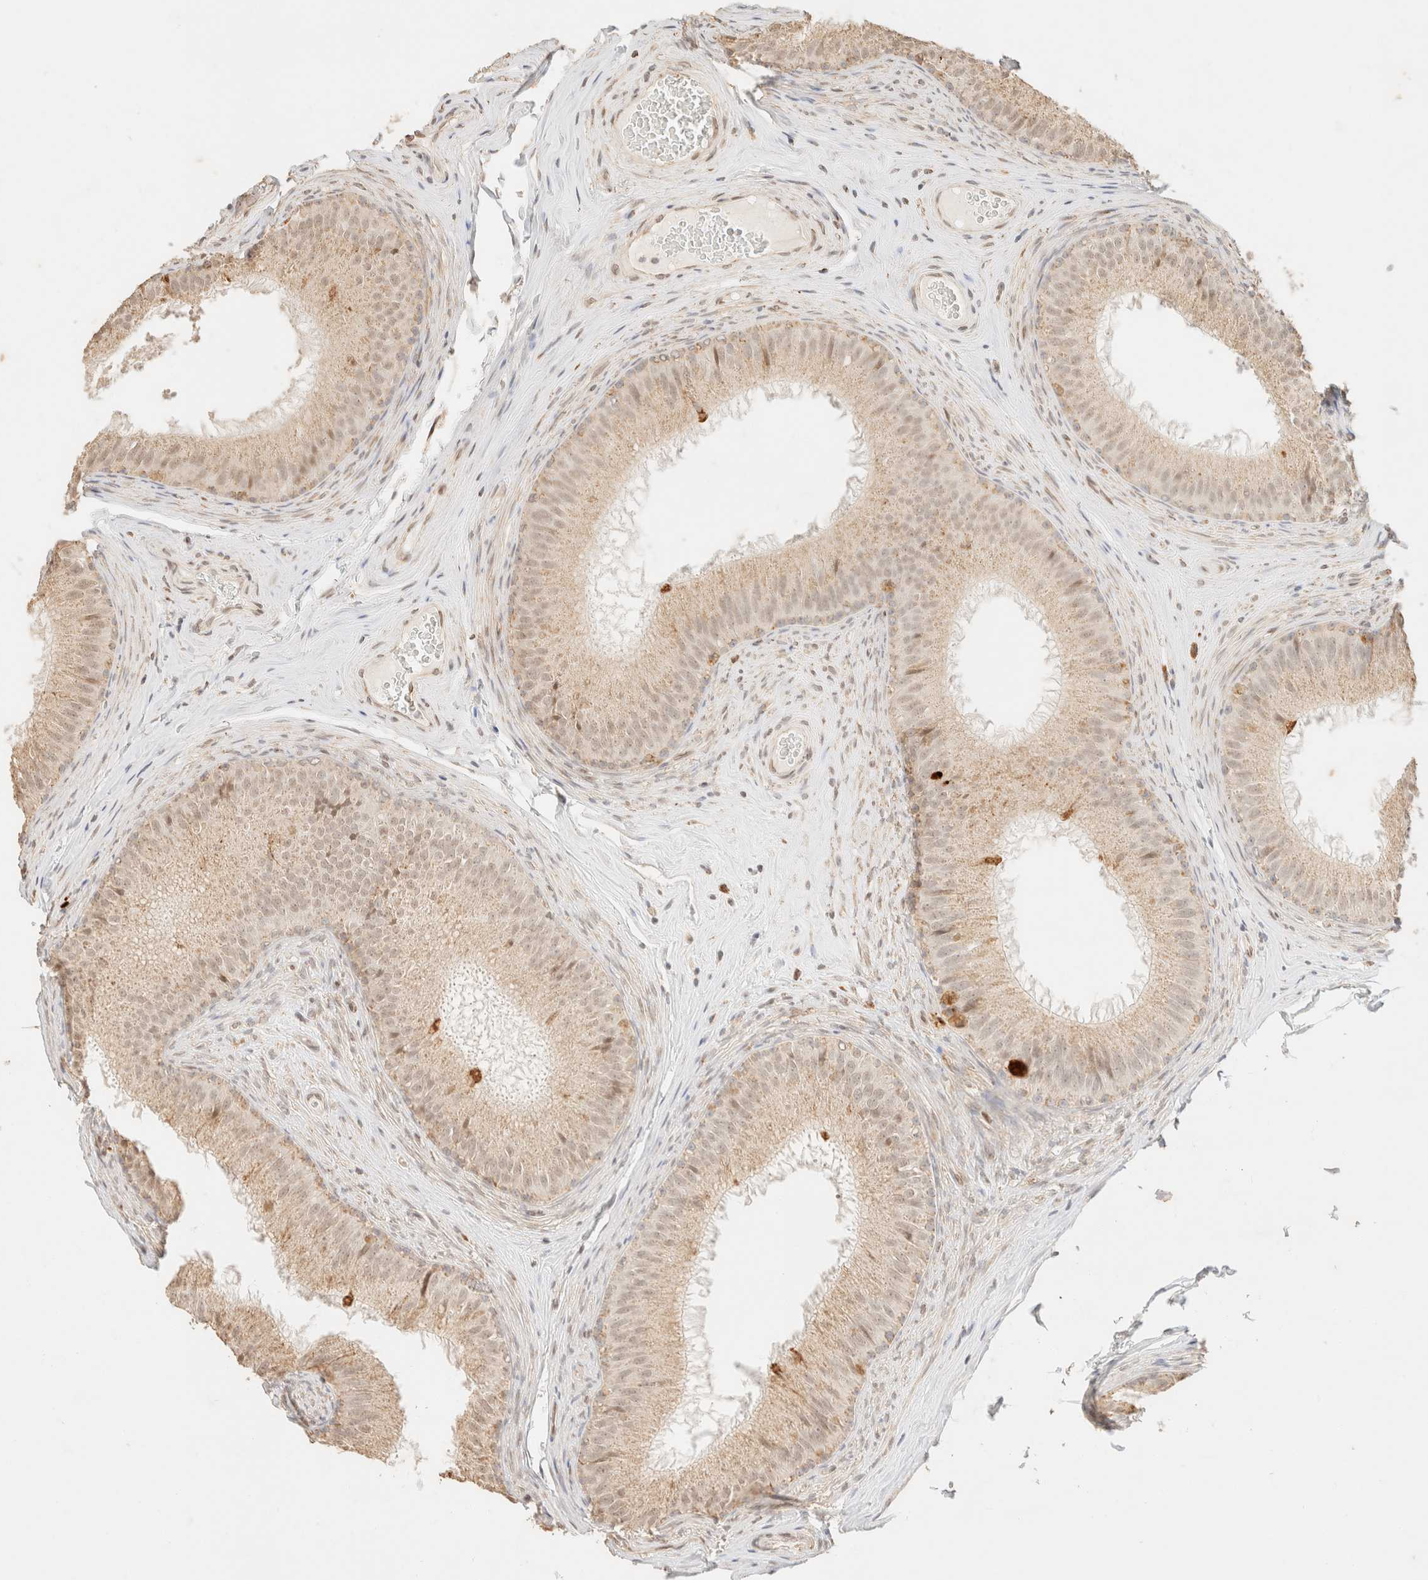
{"staining": {"intensity": "weak", "quantity": ">75%", "location": "cytoplasmic/membranous"}, "tissue": "epididymis", "cell_type": "Glandular cells", "image_type": "normal", "snomed": [{"axis": "morphology", "description": "Normal tissue, NOS"}, {"axis": "topography", "description": "Epididymis"}], "caption": "Immunohistochemical staining of normal epididymis reveals weak cytoplasmic/membranous protein expression in approximately >75% of glandular cells. (Brightfield microscopy of DAB IHC at high magnification).", "gene": "TACO1", "patient": {"sex": "male", "age": 32}}